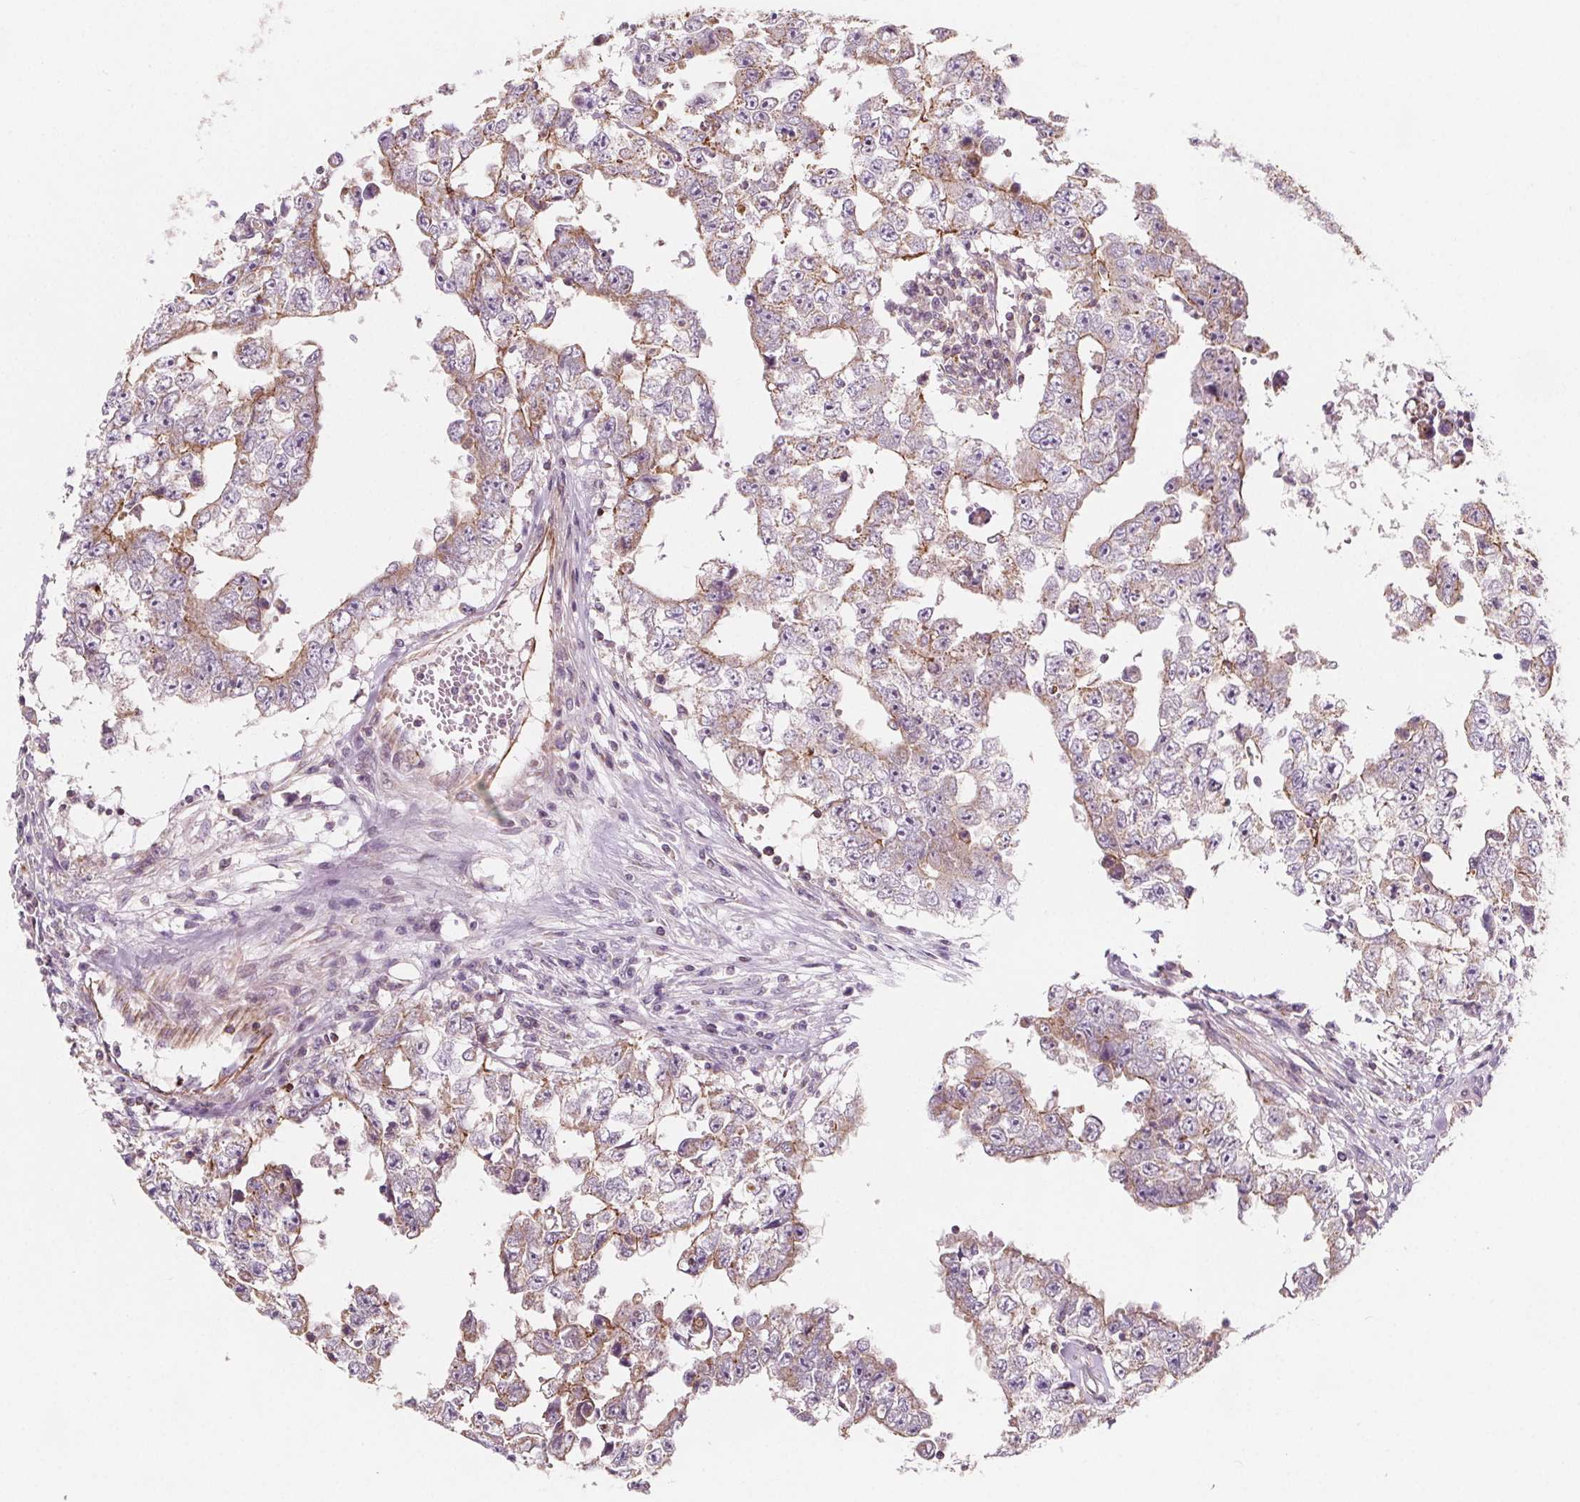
{"staining": {"intensity": "weak", "quantity": "25%-75%", "location": "cytoplasmic/membranous"}, "tissue": "testis cancer", "cell_type": "Tumor cells", "image_type": "cancer", "snomed": [{"axis": "morphology", "description": "Carcinoma, Embryonal, NOS"}, {"axis": "topography", "description": "Testis"}], "caption": "Protein expression analysis of human testis embryonal carcinoma reveals weak cytoplasmic/membranous expression in about 25%-75% of tumor cells.", "gene": "ADAM33", "patient": {"sex": "male", "age": 36}}